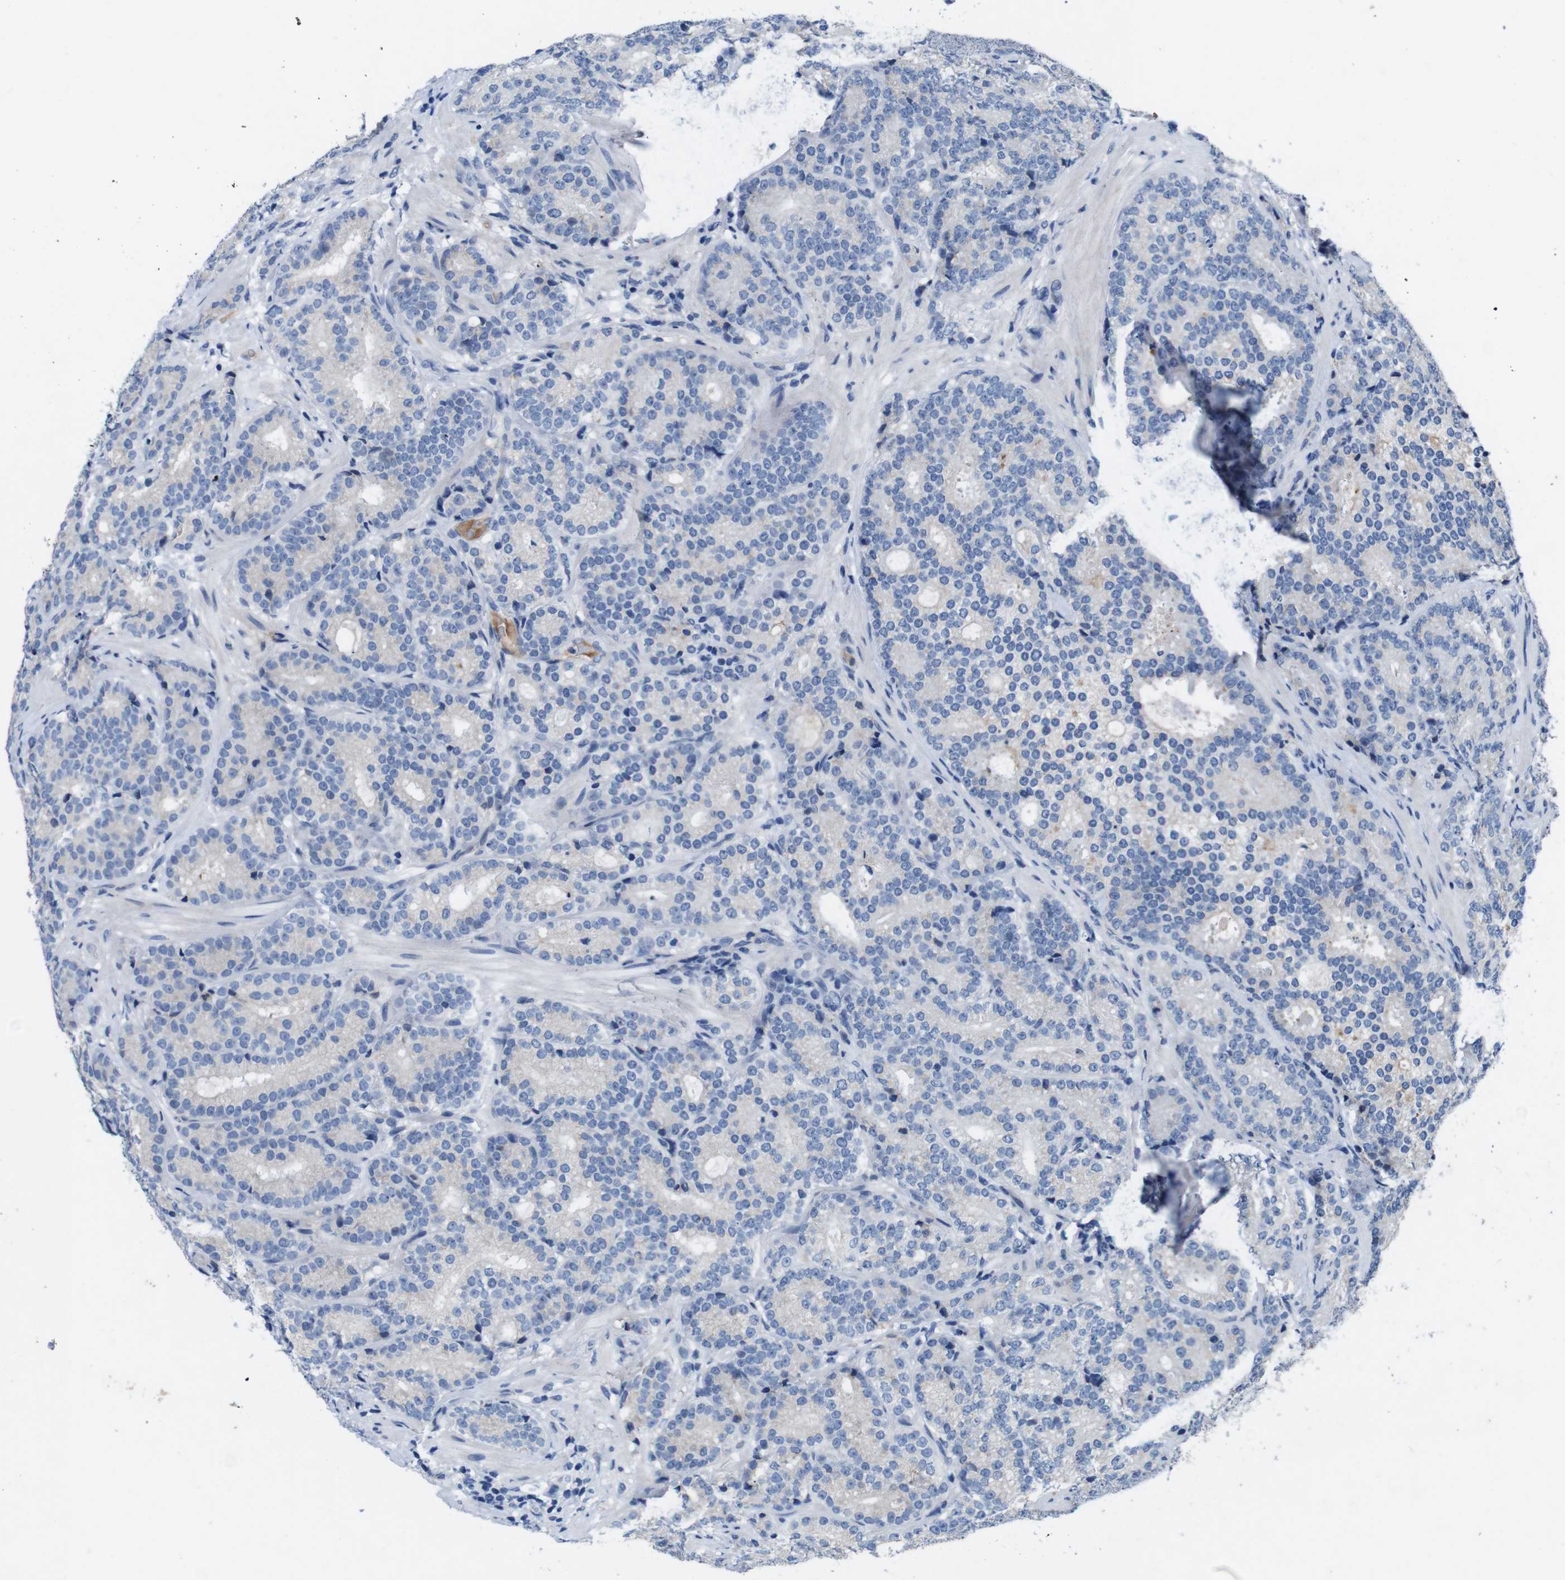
{"staining": {"intensity": "negative", "quantity": "none", "location": "none"}, "tissue": "prostate cancer", "cell_type": "Tumor cells", "image_type": "cancer", "snomed": [{"axis": "morphology", "description": "Adenocarcinoma, High grade"}, {"axis": "topography", "description": "Prostate"}], "caption": "Micrograph shows no significant protein staining in tumor cells of adenocarcinoma (high-grade) (prostate). (Immunohistochemistry (ihc), brightfield microscopy, high magnification).", "gene": "C1RL", "patient": {"sex": "male", "age": 61}}